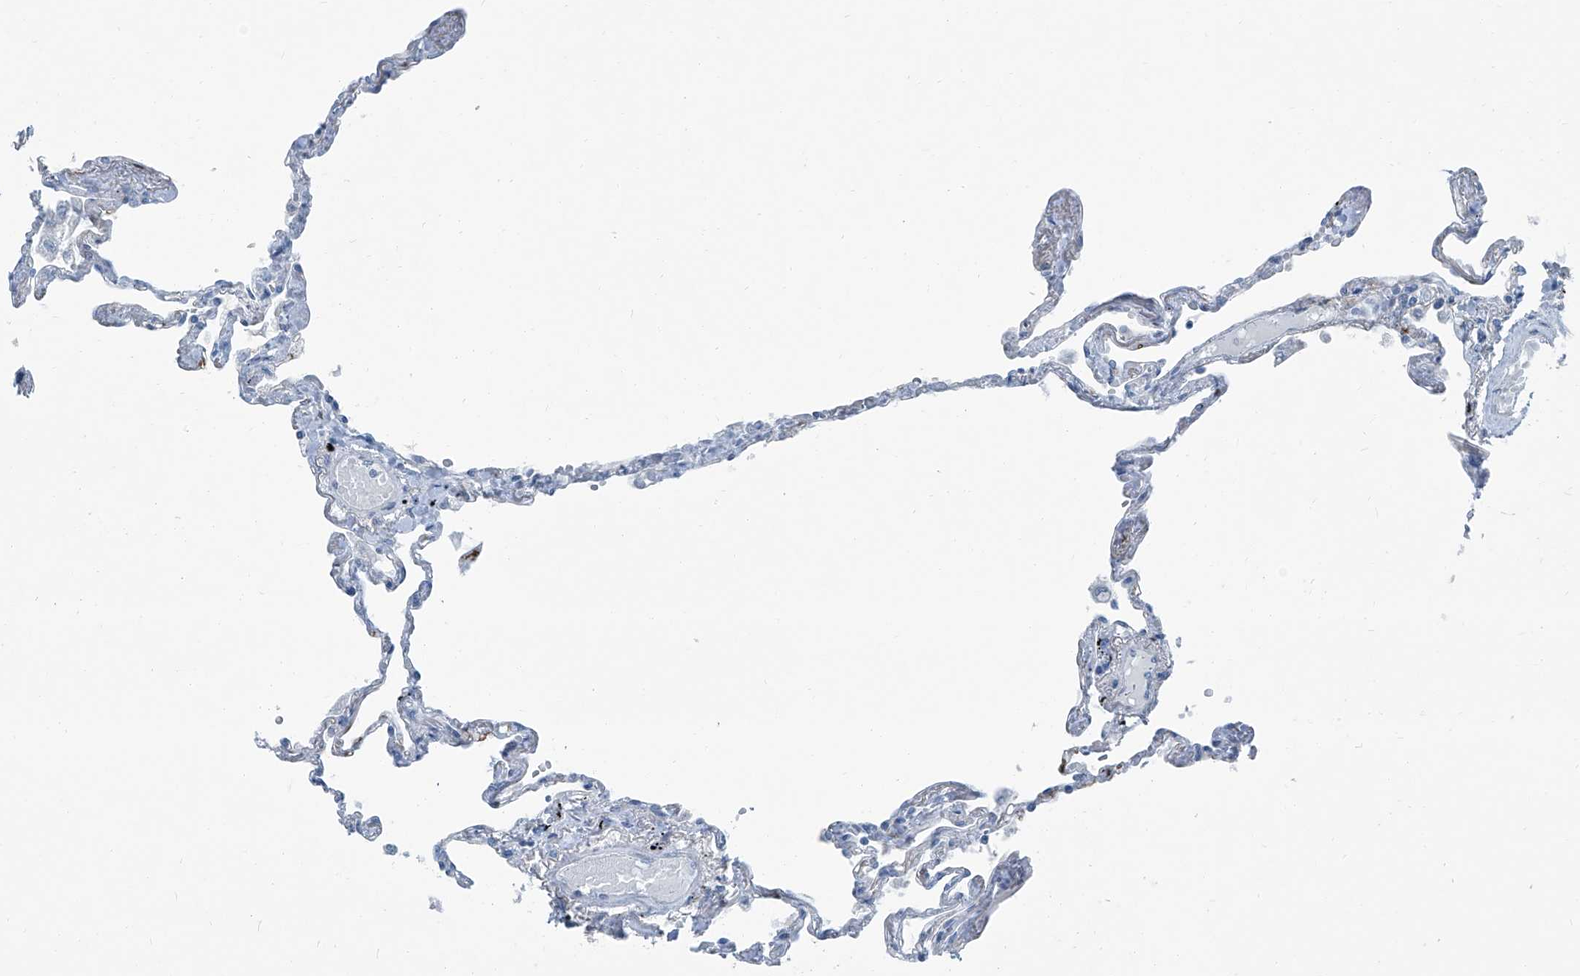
{"staining": {"intensity": "negative", "quantity": "none", "location": "none"}, "tissue": "lung", "cell_type": "Alveolar cells", "image_type": "normal", "snomed": [{"axis": "morphology", "description": "Normal tissue, NOS"}, {"axis": "topography", "description": "Lung"}], "caption": "IHC histopathology image of normal lung: lung stained with DAB (3,3'-diaminobenzidine) reveals no significant protein expression in alveolar cells.", "gene": "RGN", "patient": {"sex": "female", "age": 67}}